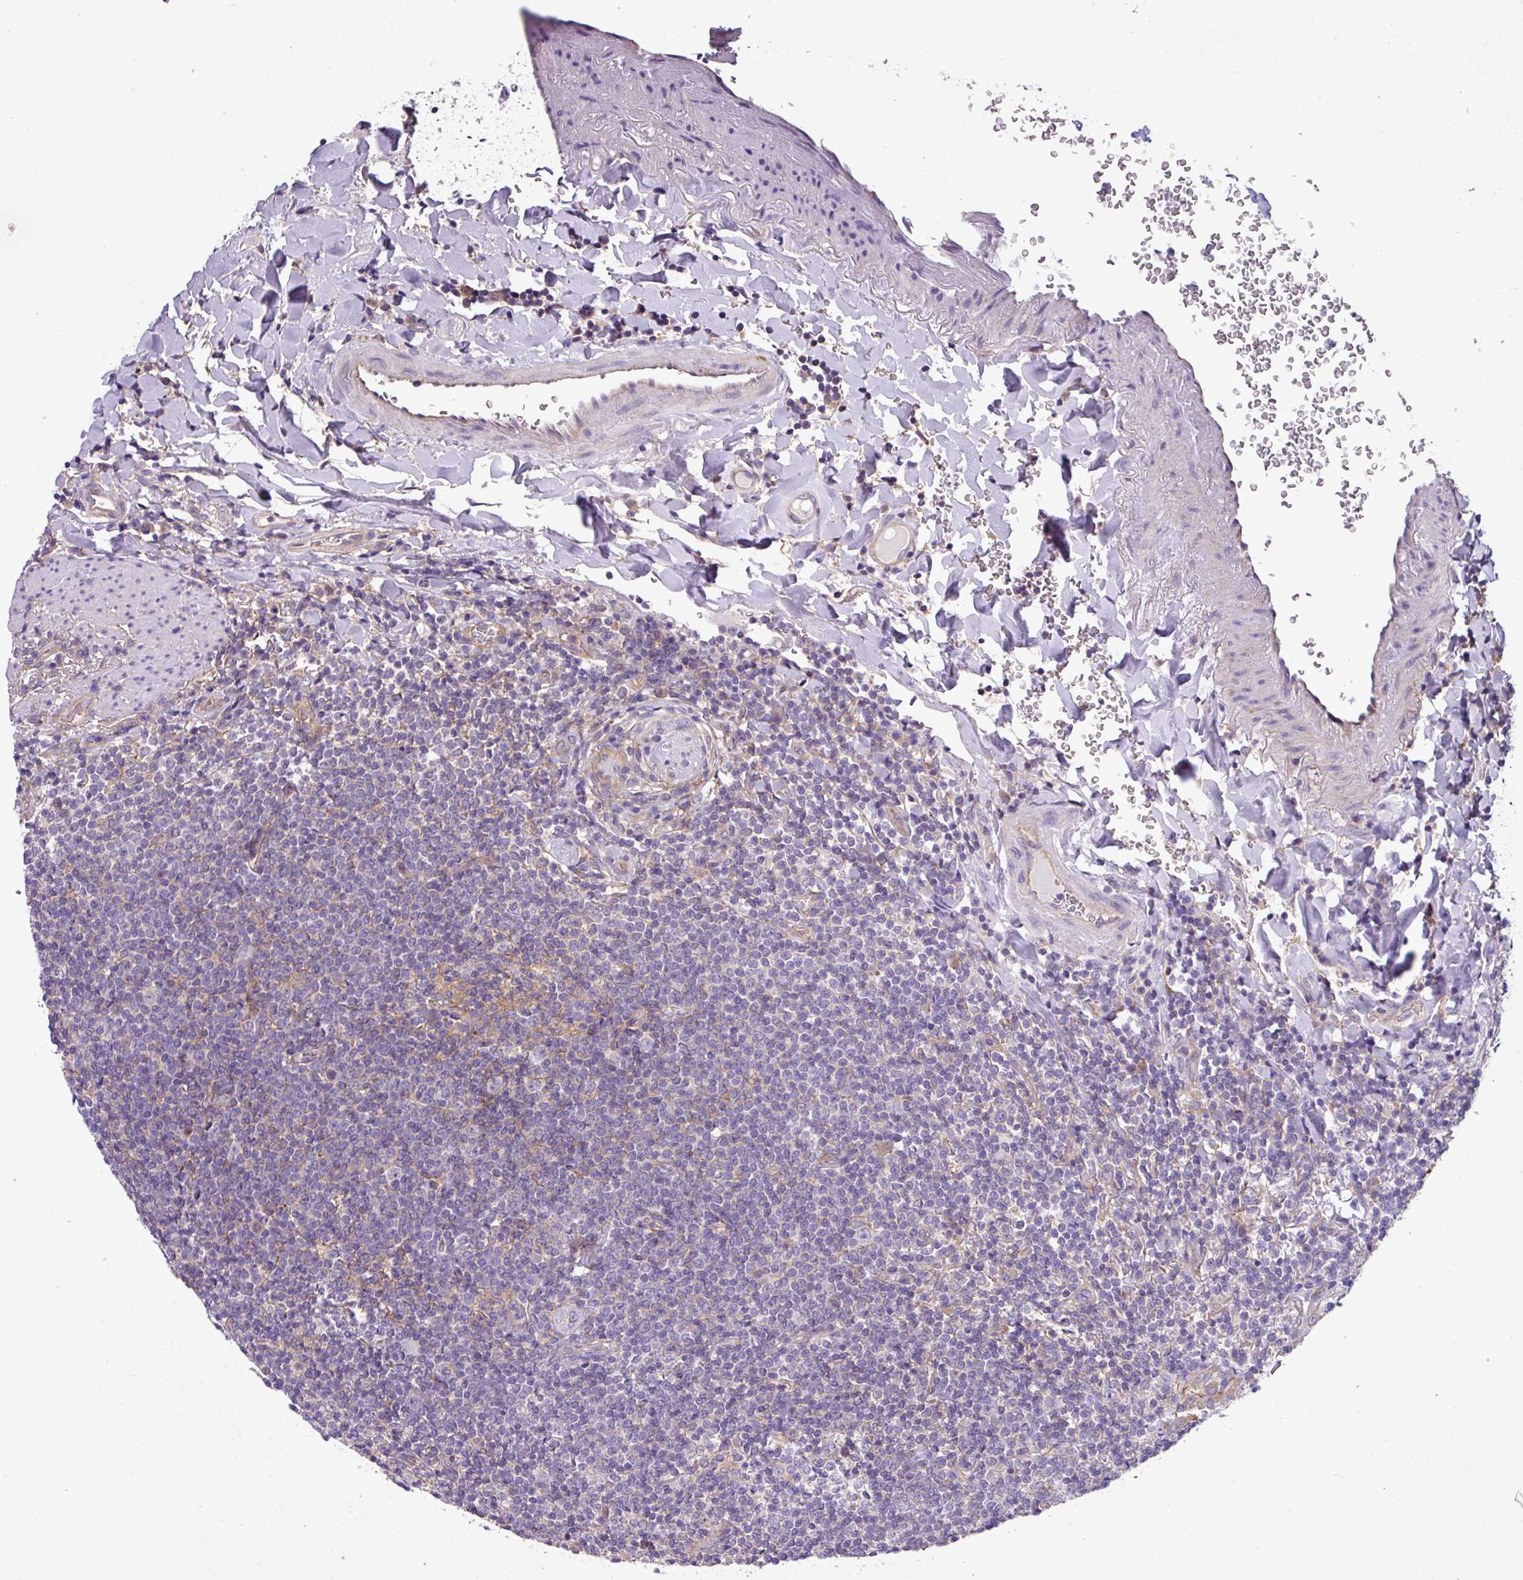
{"staining": {"intensity": "negative", "quantity": "none", "location": "none"}, "tissue": "lymphoma", "cell_type": "Tumor cells", "image_type": "cancer", "snomed": [{"axis": "morphology", "description": "Malignant lymphoma, non-Hodgkin's type, Low grade"}, {"axis": "topography", "description": "Lung"}], "caption": "Immunohistochemistry image of neoplastic tissue: low-grade malignant lymphoma, non-Hodgkin's type stained with DAB (3,3'-diaminobenzidine) displays no significant protein expression in tumor cells.", "gene": "SLC23A2", "patient": {"sex": "female", "age": 71}}